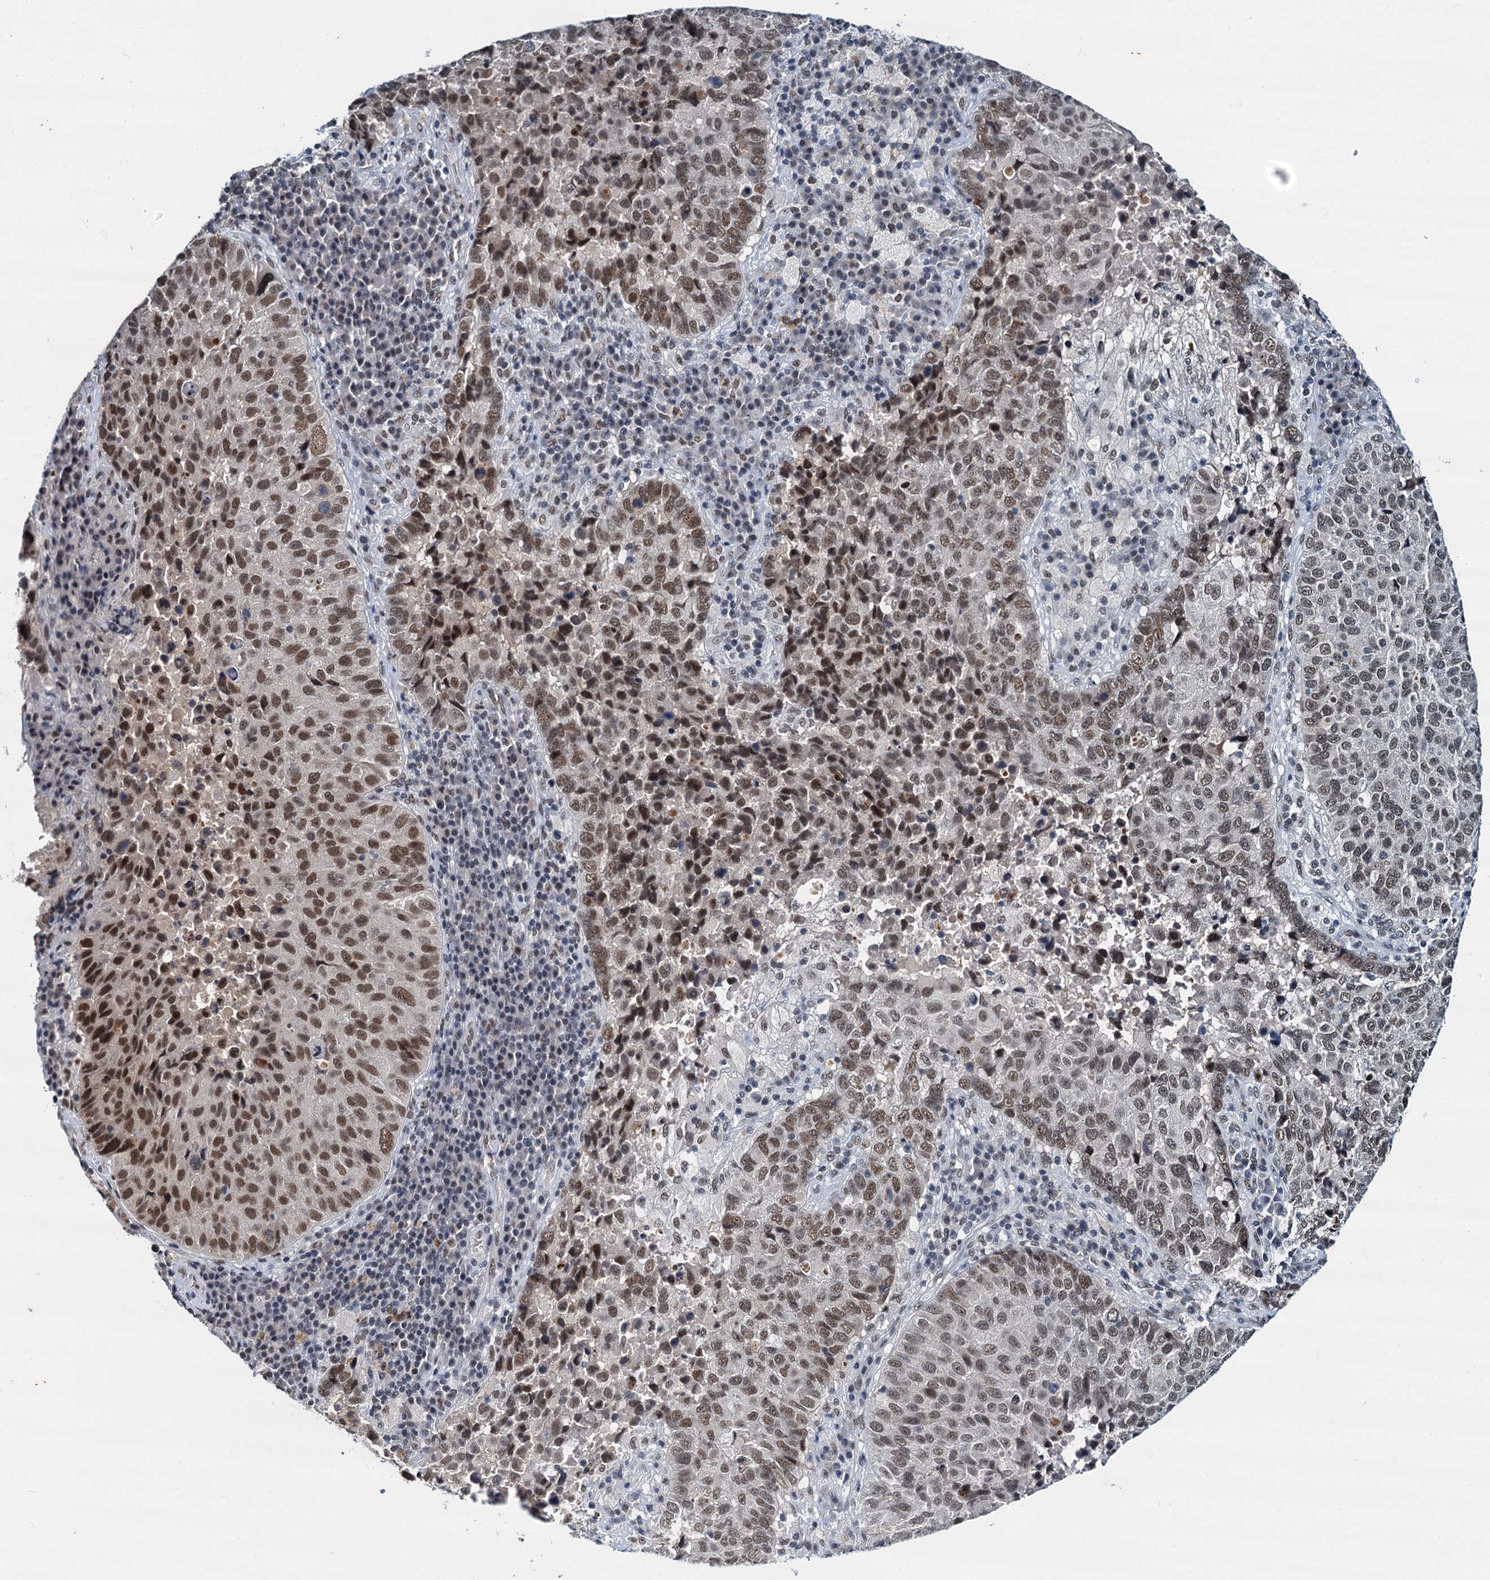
{"staining": {"intensity": "moderate", "quantity": ">75%", "location": "nuclear"}, "tissue": "lung cancer", "cell_type": "Tumor cells", "image_type": "cancer", "snomed": [{"axis": "morphology", "description": "Squamous cell carcinoma, NOS"}, {"axis": "topography", "description": "Lung"}], "caption": "This image displays squamous cell carcinoma (lung) stained with immunohistochemistry (IHC) to label a protein in brown. The nuclear of tumor cells show moderate positivity for the protein. Nuclei are counter-stained blue.", "gene": "SNRPD1", "patient": {"sex": "male", "age": 73}}